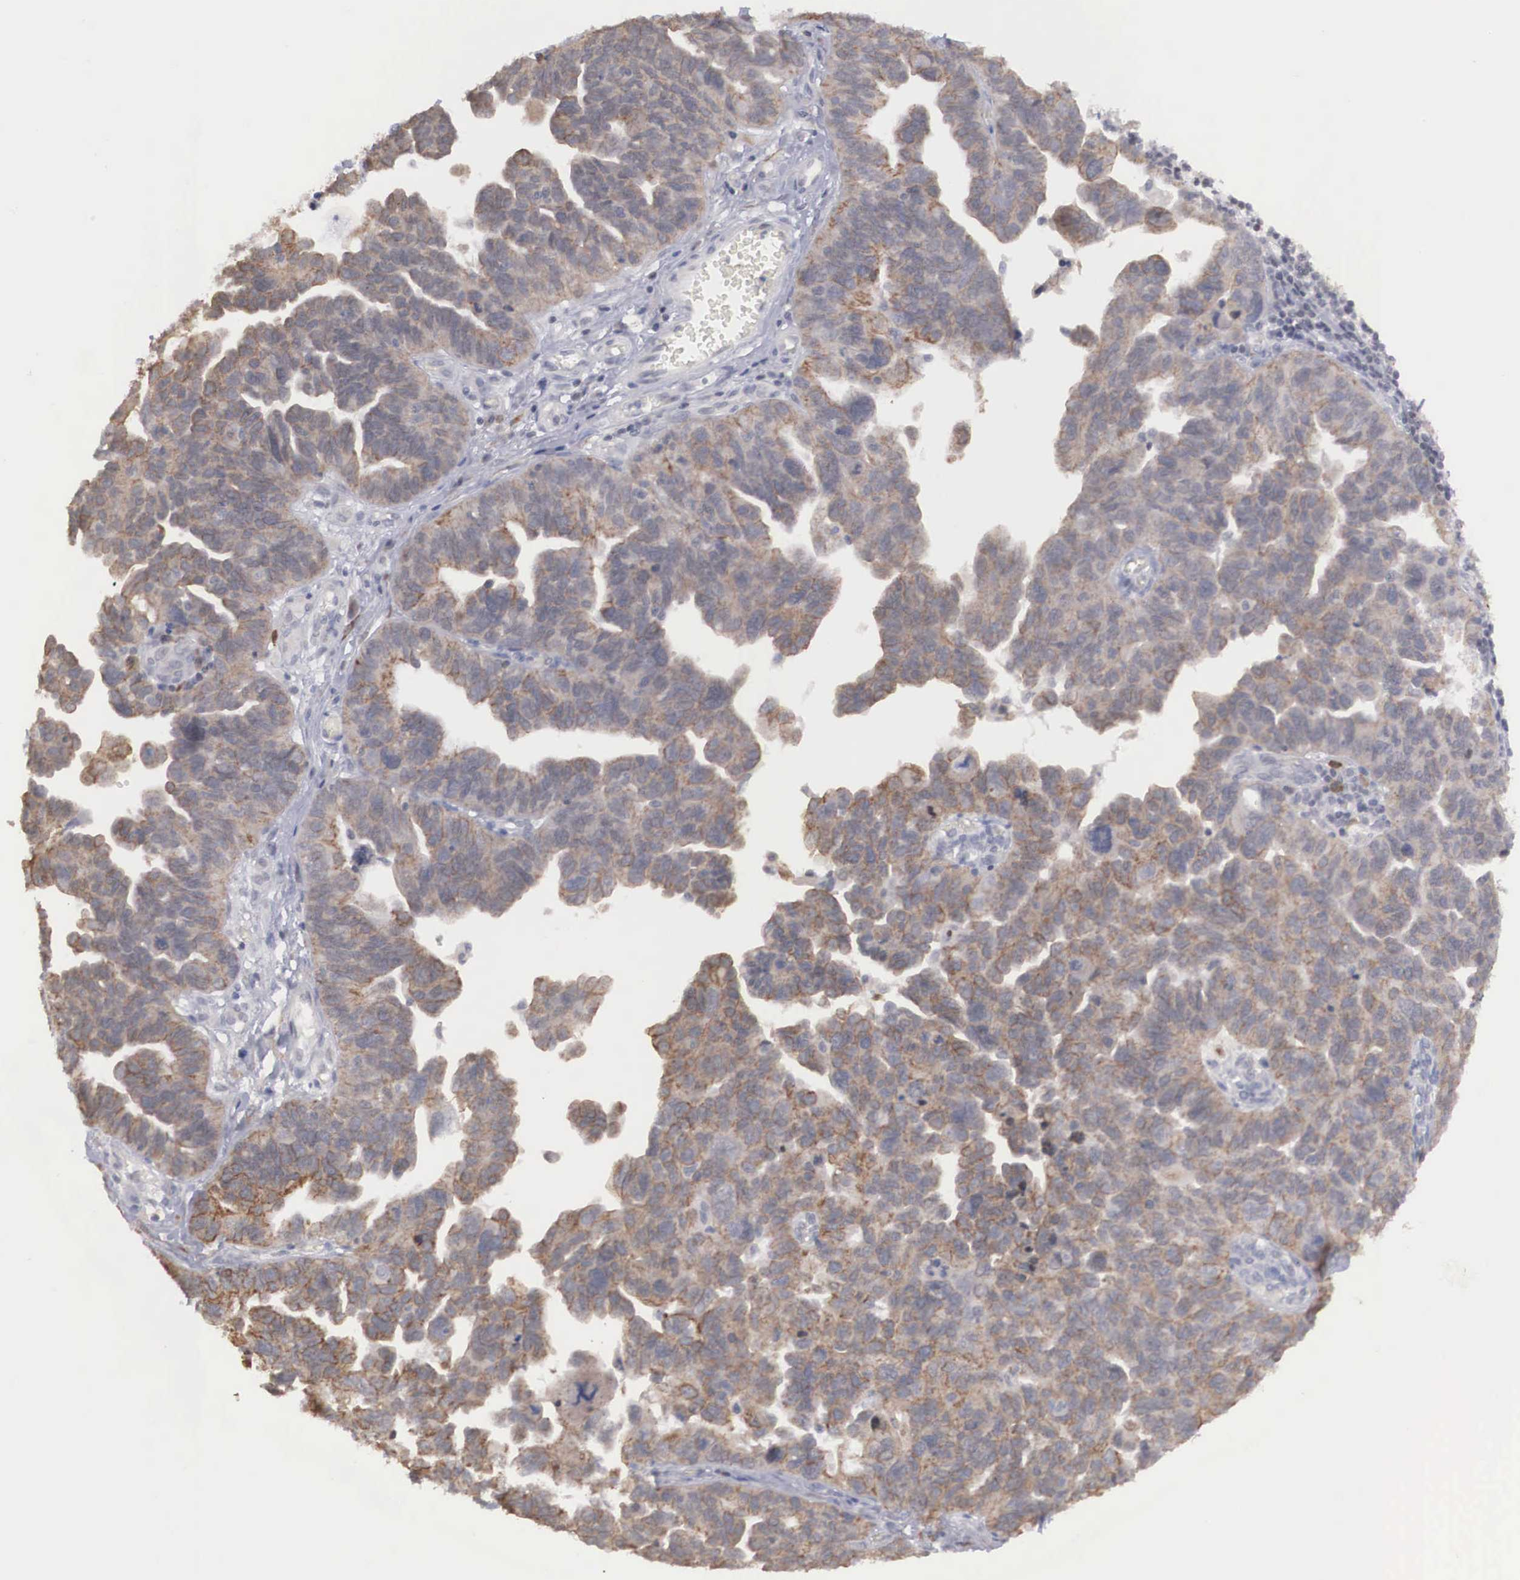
{"staining": {"intensity": "moderate", "quantity": "<25%", "location": "cytoplasmic/membranous"}, "tissue": "ovarian cancer", "cell_type": "Tumor cells", "image_type": "cancer", "snomed": [{"axis": "morphology", "description": "Cystadenocarcinoma, serous, NOS"}, {"axis": "topography", "description": "Ovary"}], "caption": "An image showing moderate cytoplasmic/membranous staining in approximately <25% of tumor cells in ovarian serous cystadenocarcinoma, as visualized by brown immunohistochemical staining.", "gene": "WDR89", "patient": {"sex": "female", "age": 64}}